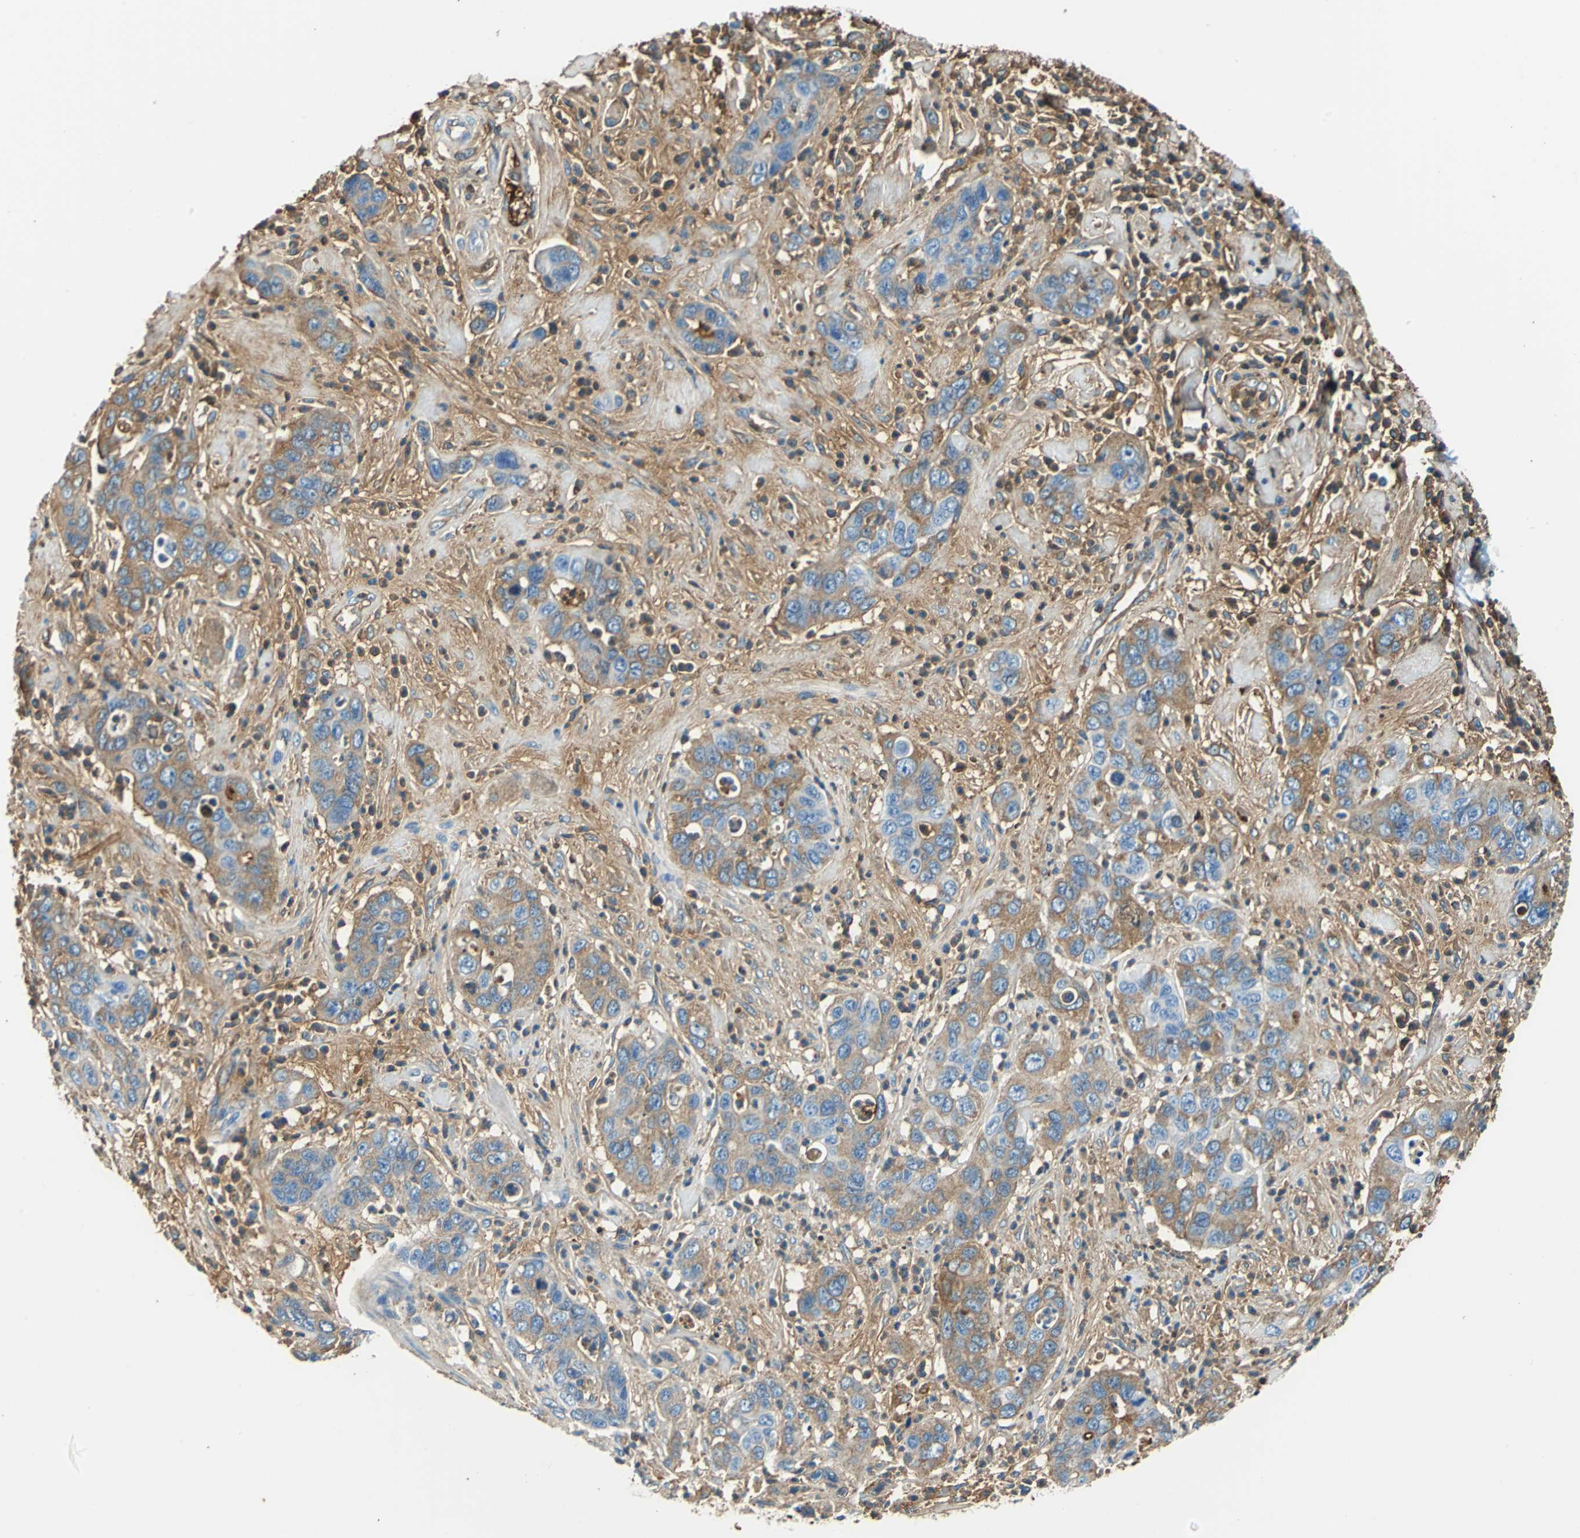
{"staining": {"intensity": "moderate", "quantity": "25%-75%", "location": "cytoplasmic/membranous"}, "tissue": "pancreatic cancer", "cell_type": "Tumor cells", "image_type": "cancer", "snomed": [{"axis": "morphology", "description": "Adenocarcinoma, NOS"}, {"axis": "topography", "description": "Pancreas"}], "caption": "High-magnification brightfield microscopy of pancreatic cancer (adenocarcinoma) stained with DAB (3,3'-diaminobenzidine) (brown) and counterstained with hematoxylin (blue). tumor cells exhibit moderate cytoplasmic/membranous staining is seen in approximately25%-75% of cells. The protein of interest is stained brown, and the nuclei are stained in blue (DAB (3,3'-diaminobenzidine) IHC with brightfield microscopy, high magnification).", "gene": "ALB", "patient": {"sex": "female", "age": 71}}